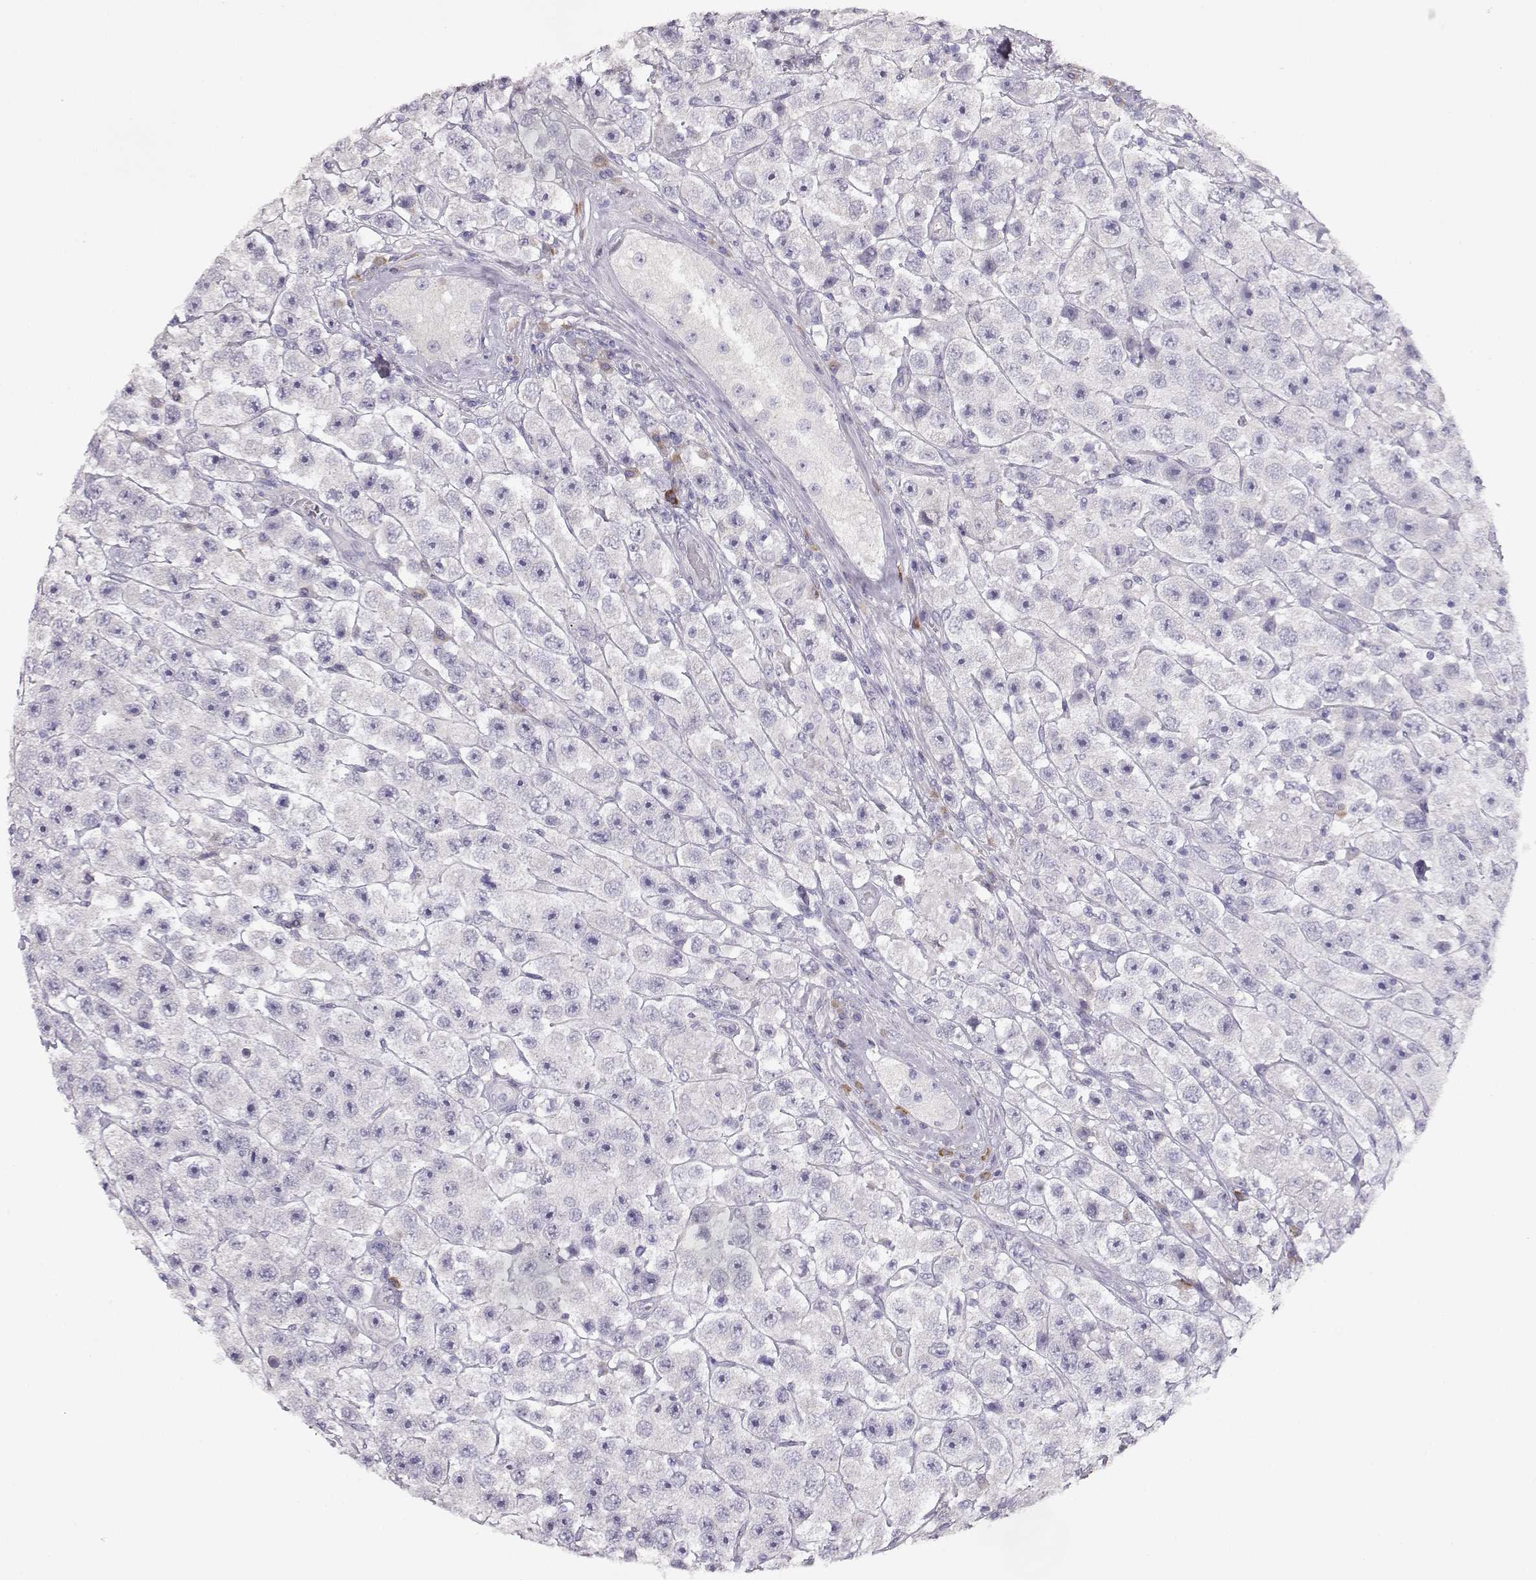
{"staining": {"intensity": "negative", "quantity": "none", "location": "none"}, "tissue": "testis cancer", "cell_type": "Tumor cells", "image_type": "cancer", "snomed": [{"axis": "morphology", "description": "Seminoma, NOS"}, {"axis": "topography", "description": "Testis"}], "caption": "An immunohistochemistry (IHC) image of testis cancer is shown. There is no staining in tumor cells of testis cancer.", "gene": "GLIPR1L2", "patient": {"sex": "male", "age": 45}}